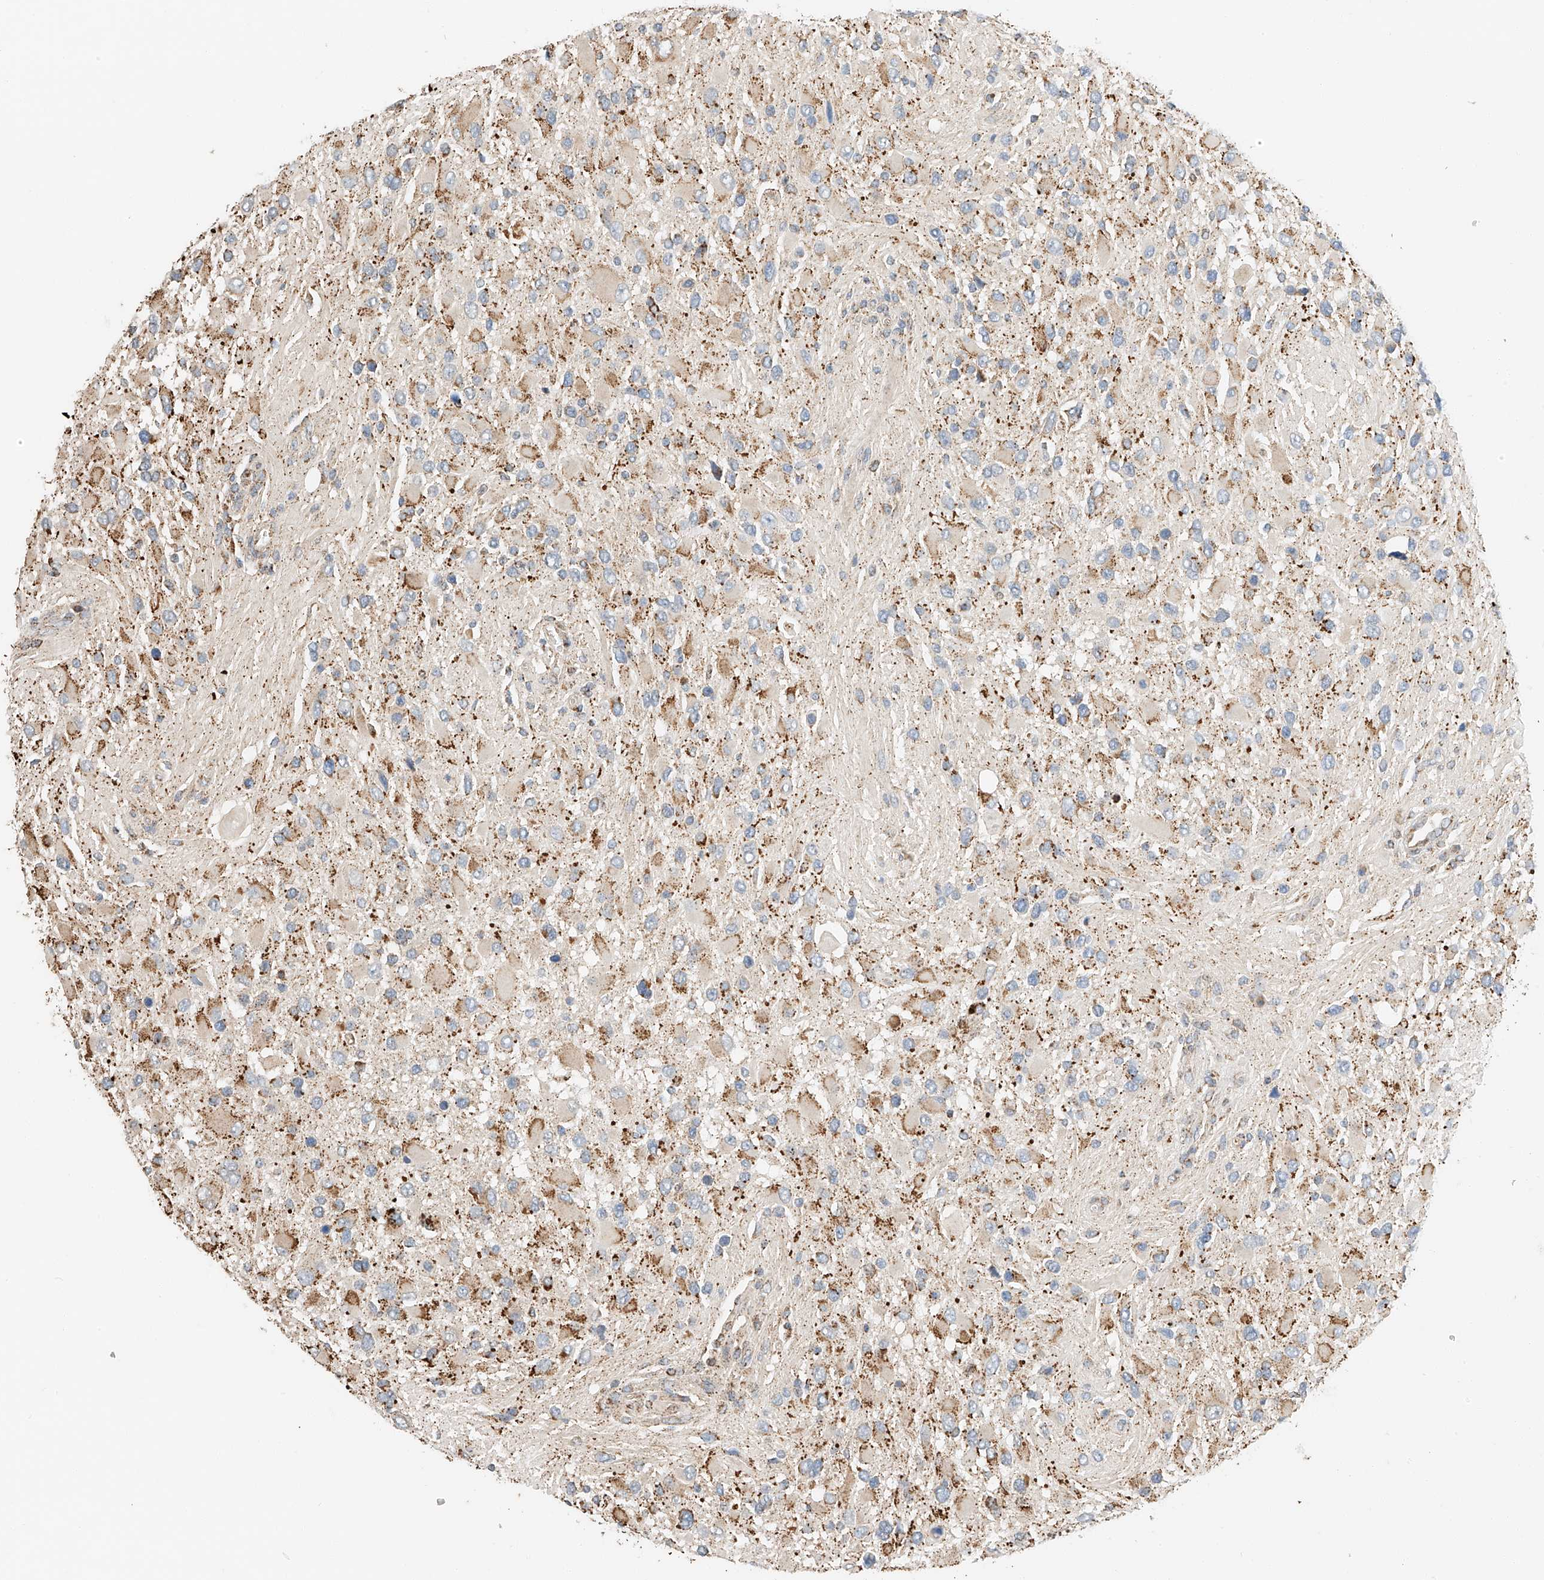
{"staining": {"intensity": "moderate", "quantity": "<25%", "location": "cytoplasmic/membranous"}, "tissue": "glioma", "cell_type": "Tumor cells", "image_type": "cancer", "snomed": [{"axis": "morphology", "description": "Glioma, malignant, High grade"}, {"axis": "topography", "description": "Brain"}], "caption": "Tumor cells reveal moderate cytoplasmic/membranous positivity in about <25% of cells in malignant glioma (high-grade).", "gene": "YIPF7", "patient": {"sex": "male", "age": 53}}